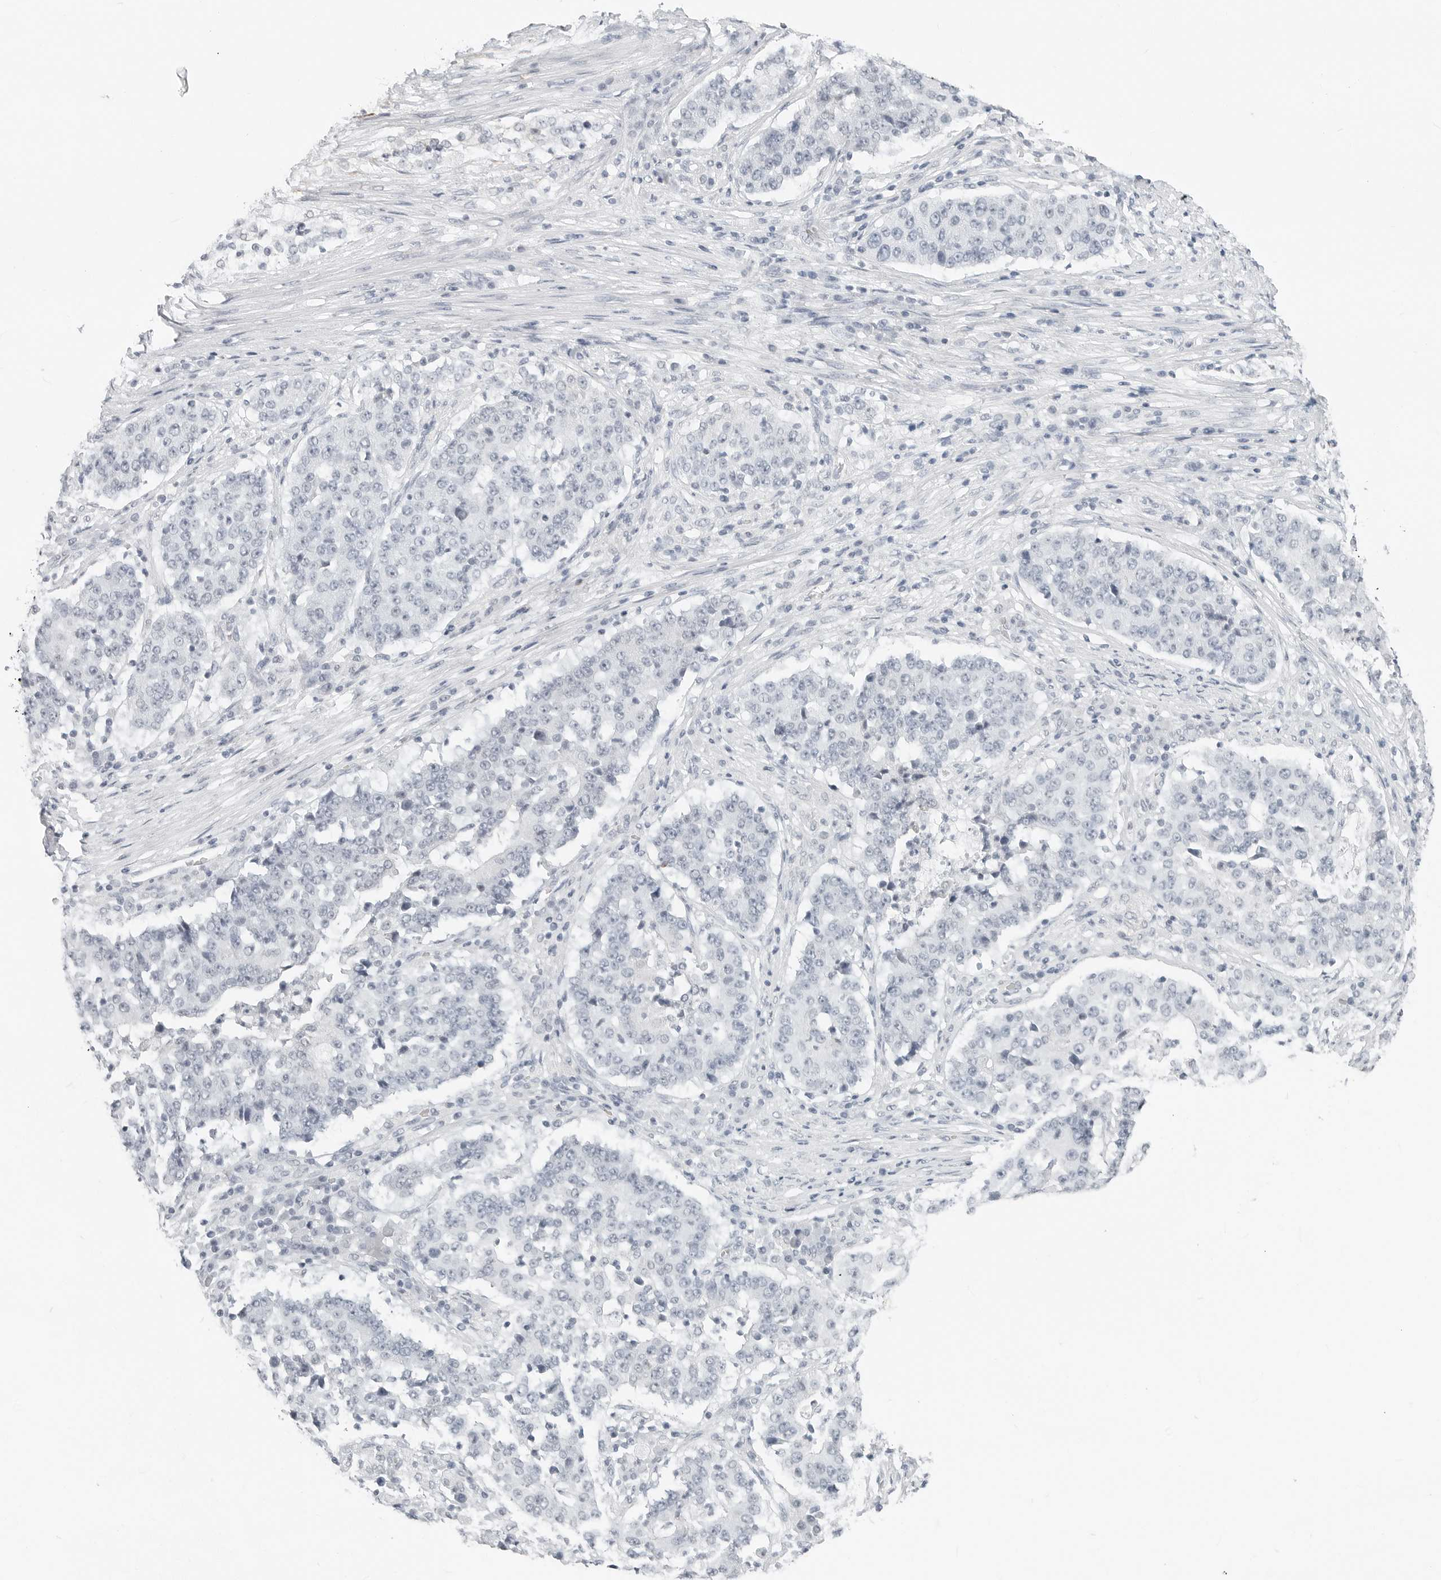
{"staining": {"intensity": "negative", "quantity": "none", "location": "none"}, "tissue": "stomach cancer", "cell_type": "Tumor cells", "image_type": "cancer", "snomed": [{"axis": "morphology", "description": "Adenocarcinoma, NOS"}, {"axis": "topography", "description": "Stomach"}], "caption": "DAB (3,3'-diaminobenzidine) immunohistochemical staining of human adenocarcinoma (stomach) shows no significant positivity in tumor cells.", "gene": "XIRP1", "patient": {"sex": "male", "age": 59}}